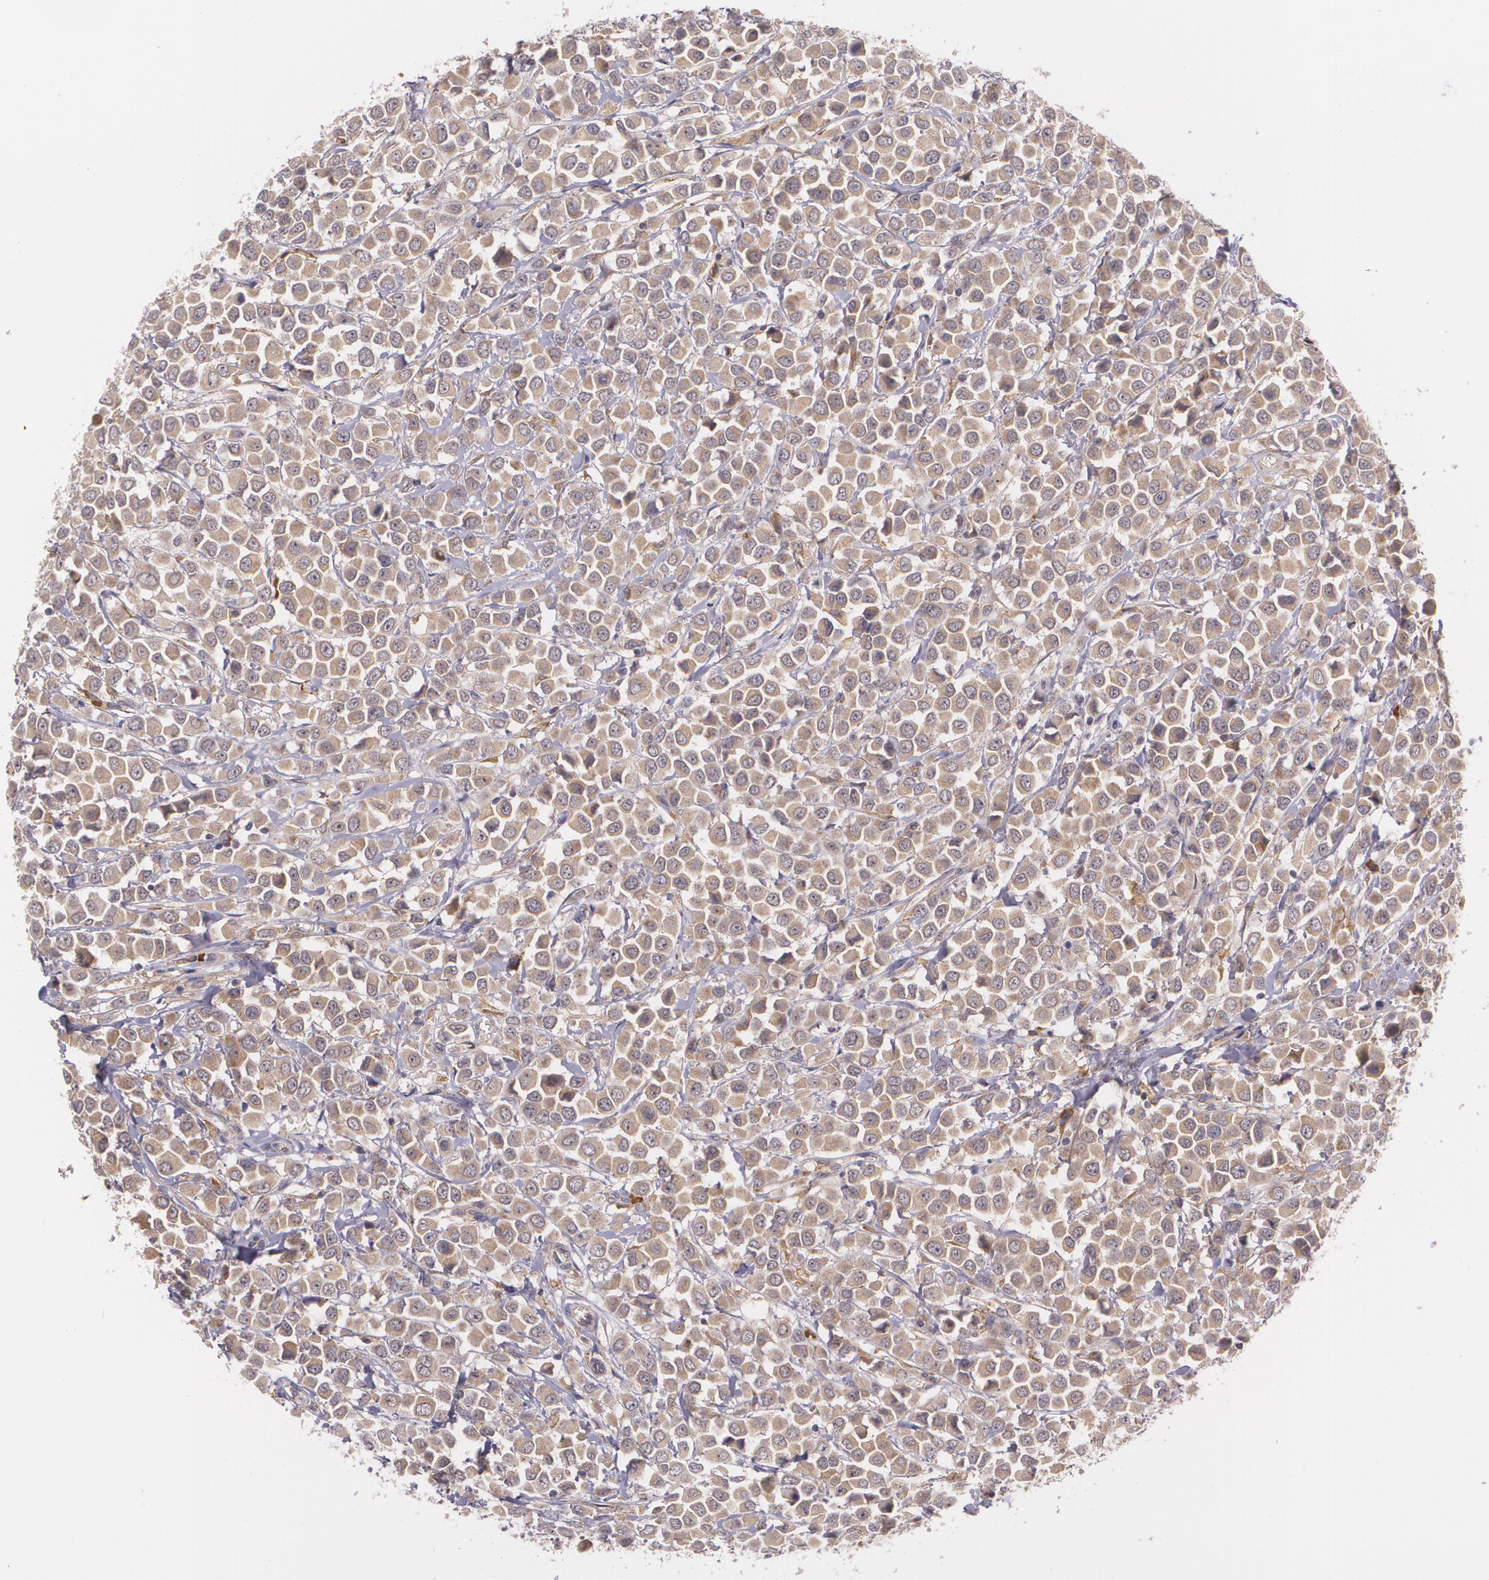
{"staining": {"intensity": "weak", "quantity": ">75%", "location": "cytoplasmic/membranous"}, "tissue": "breast cancer", "cell_type": "Tumor cells", "image_type": "cancer", "snomed": [{"axis": "morphology", "description": "Duct carcinoma"}, {"axis": "topography", "description": "Breast"}], "caption": "Human invasive ductal carcinoma (breast) stained for a protein (brown) displays weak cytoplasmic/membranous positive staining in about >75% of tumor cells.", "gene": "CCL17", "patient": {"sex": "female", "age": 61}}